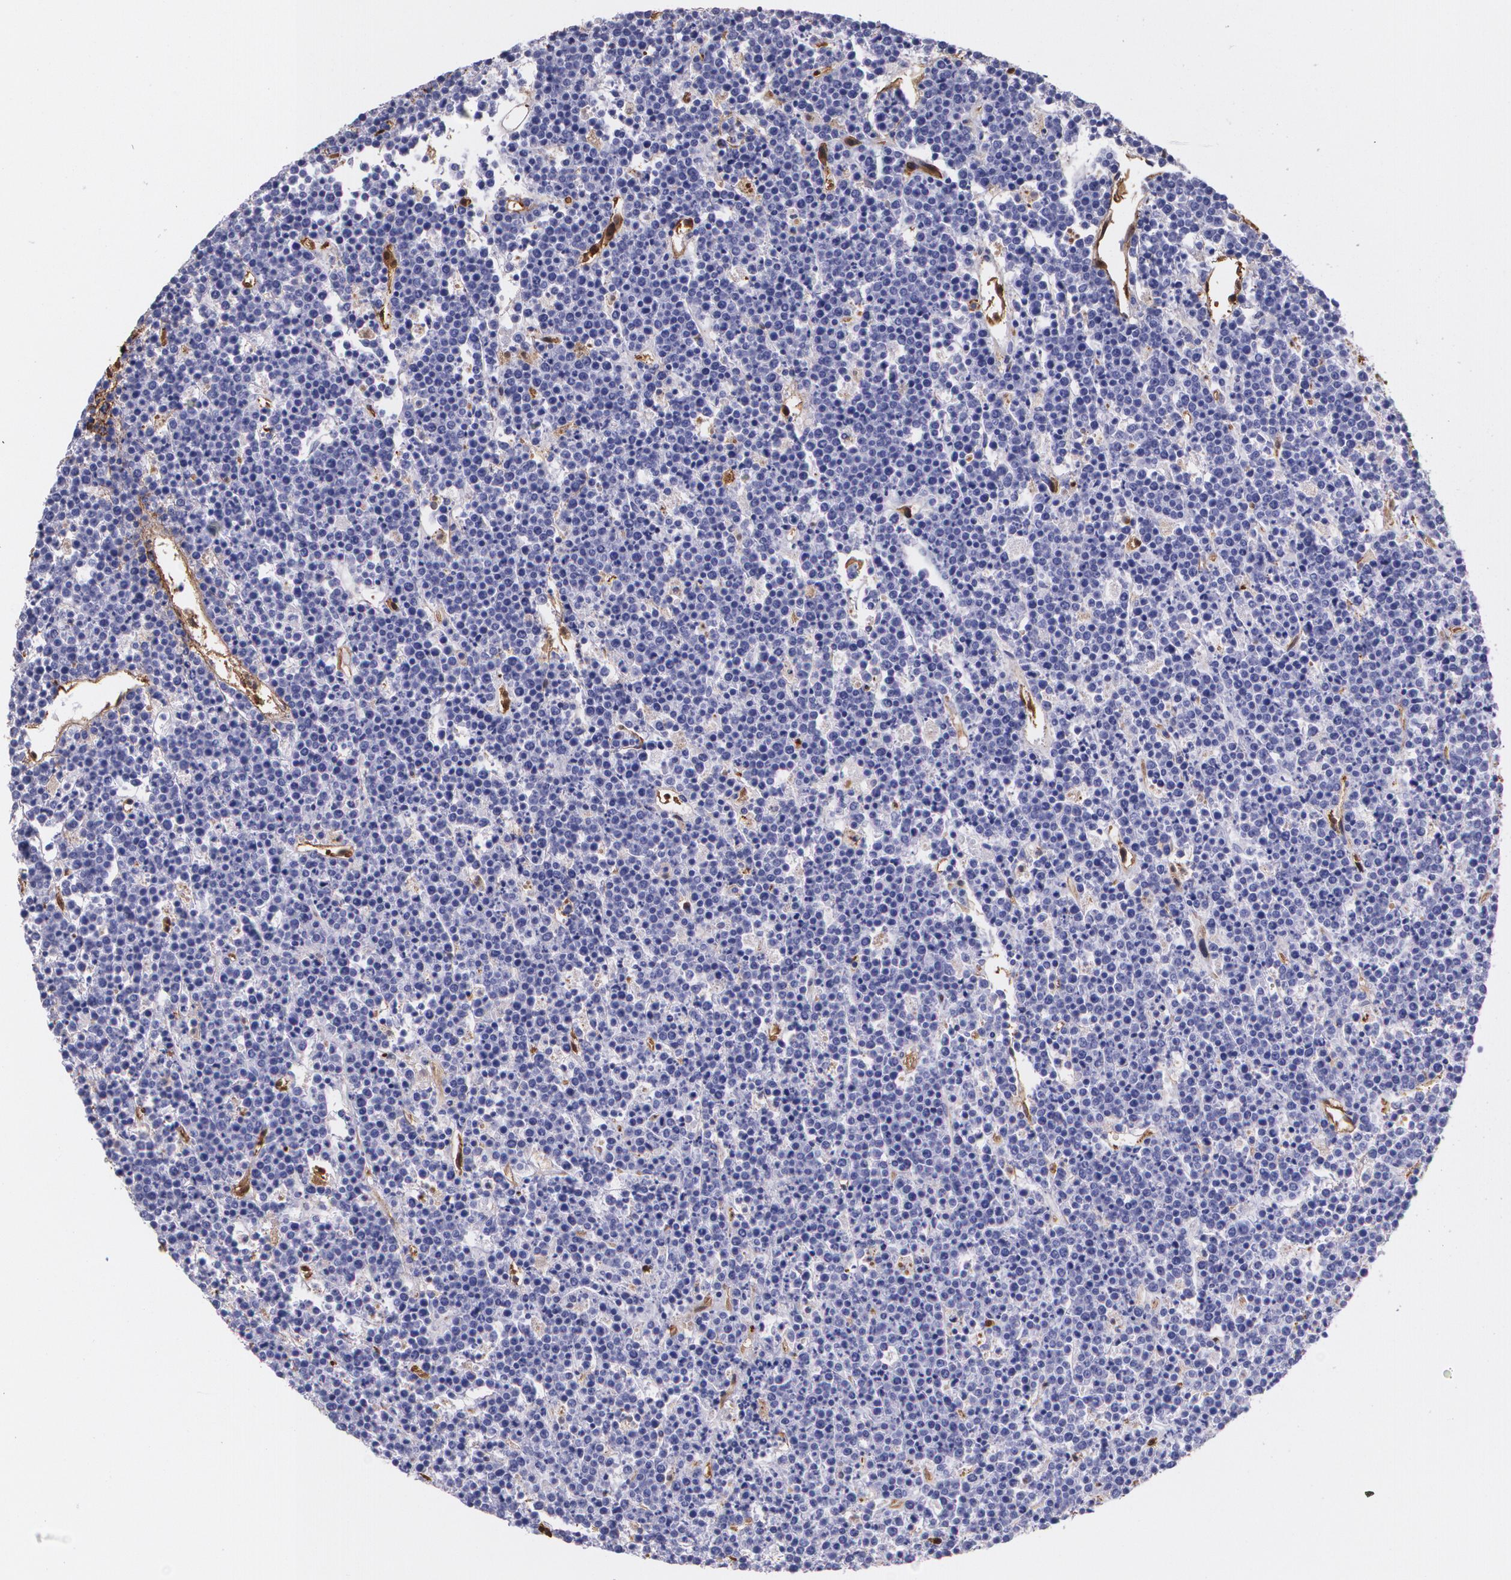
{"staining": {"intensity": "negative", "quantity": "none", "location": "none"}, "tissue": "lymphoma", "cell_type": "Tumor cells", "image_type": "cancer", "snomed": [{"axis": "morphology", "description": "Malignant lymphoma, non-Hodgkin's type, High grade"}, {"axis": "topography", "description": "Ovary"}], "caption": "Tumor cells are negative for protein expression in human lymphoma.", "gene": "MMP2", "patient": {"sex": "female", "age": 56}}